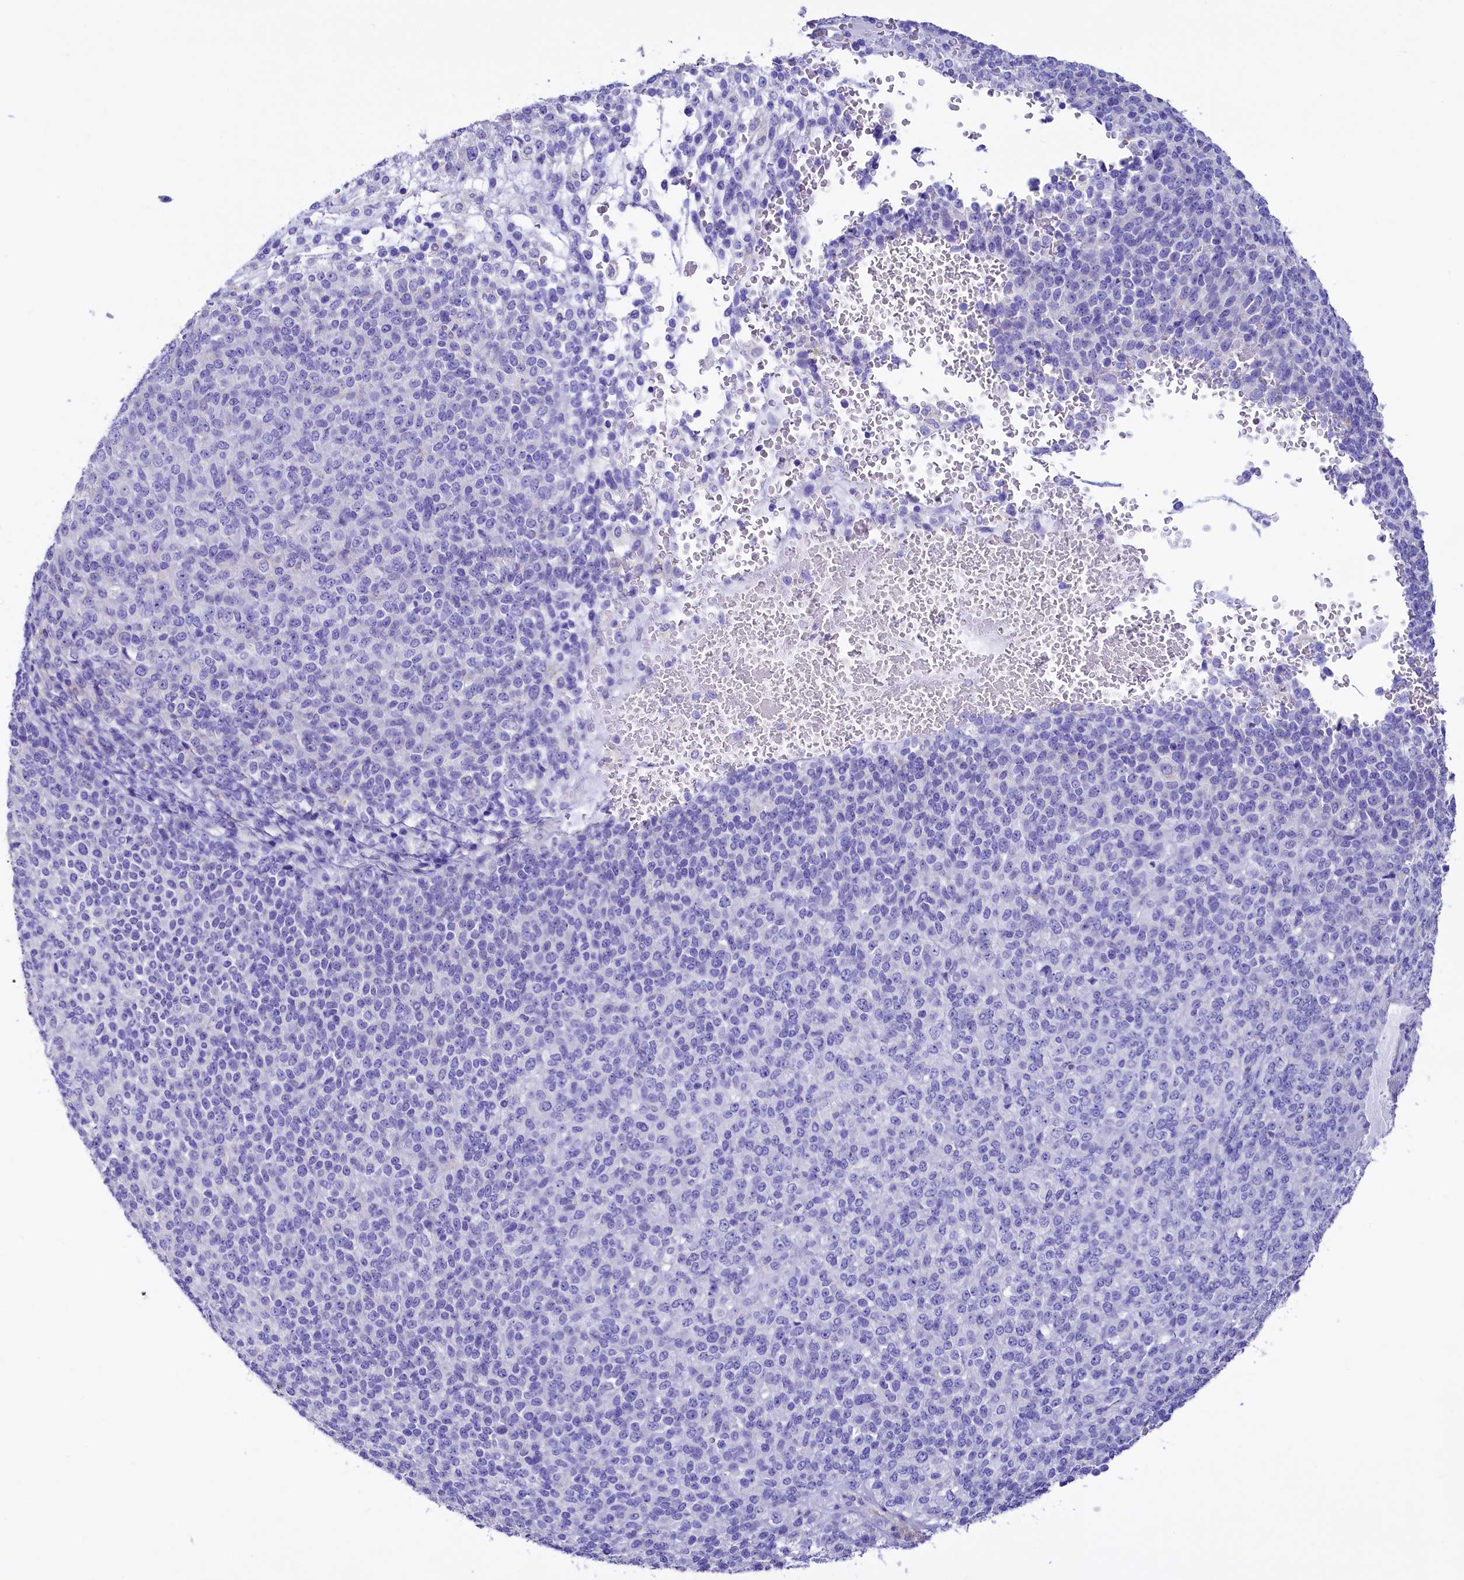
{"staining": {"intensity": "negative", "quantity": "none", "location": "none"}, "tissue": "melanoma", "cell_type": "Tumor cells", "image_type": "cancer", "snomed": [{"axis": "morphology", "description": "Malignant melanoma, Metastatic site"}, {"axis": "topography", "description": "Brain"}], "caption": "A high-resolution histopathology image shows immunohistochemistry staining of malignant melanoma (metastatic site), which demonstrates no significant staining in tumor cells.", "gene": "RBP3", "patient": {"sex": "female", "age": 56}}